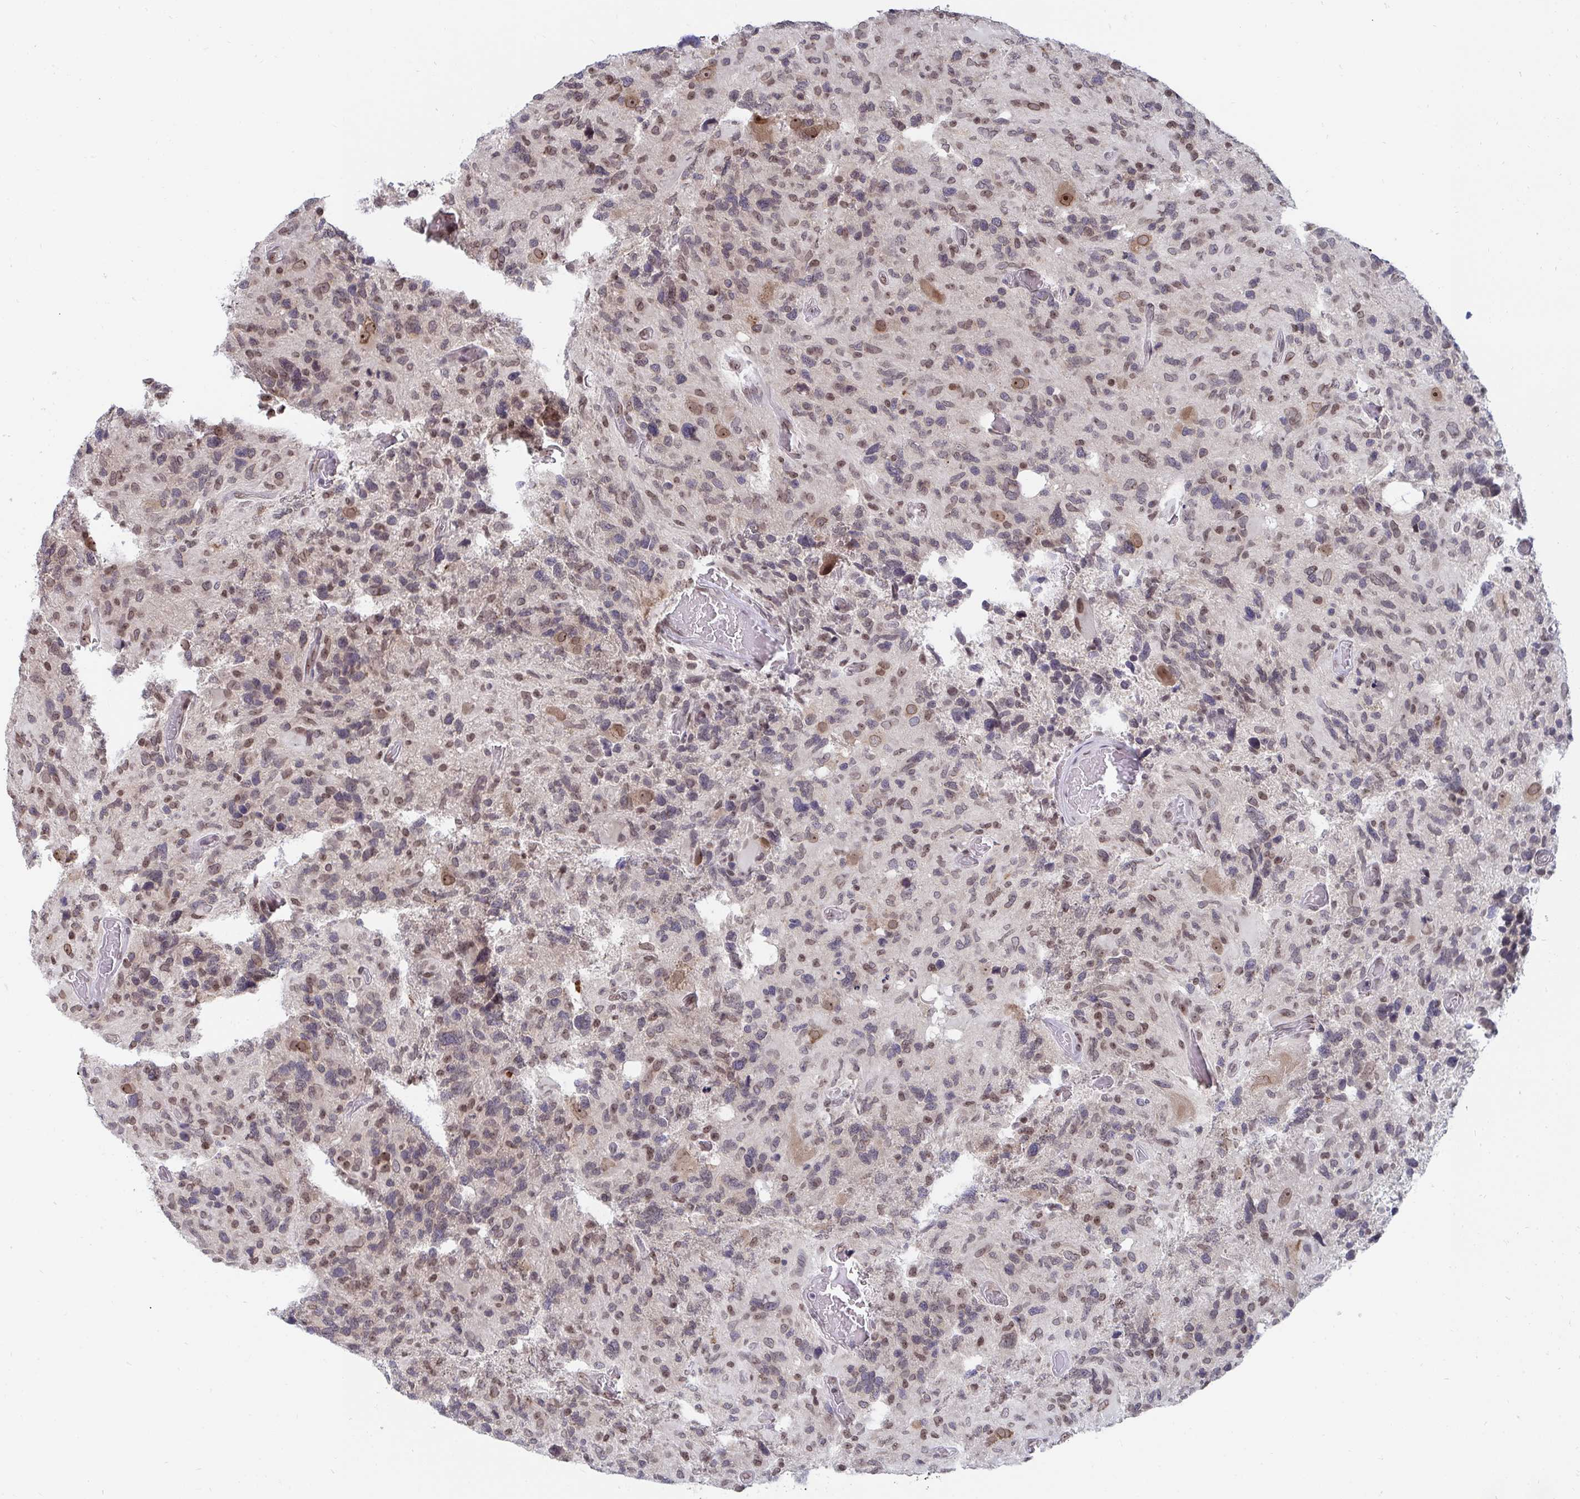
{"staining": {"intensity": "weak", "quantity": "25%-75%", "location": "nuclear"}, "tissue": "glioma", "cell_type": "Tumor cells", "image_type": "cancer", "snomed": [{"axis": "morphology", "description": "Glioma, malignant, High grade"}, {"axis": "topography", "description": "Brain"}], "caption": "Brown immunohistochemical staining in glioma exhibits weak nuclear positivity in about 25%-75% of tumor cells. (Stains: DAB (3,3'-diaminobenzidine) in brown, nuclei in blue, Microscopy: brightfield microscopy at high magnification).", "gene": "TRIP12", "patient": {"sex": "male", "age": 49}}